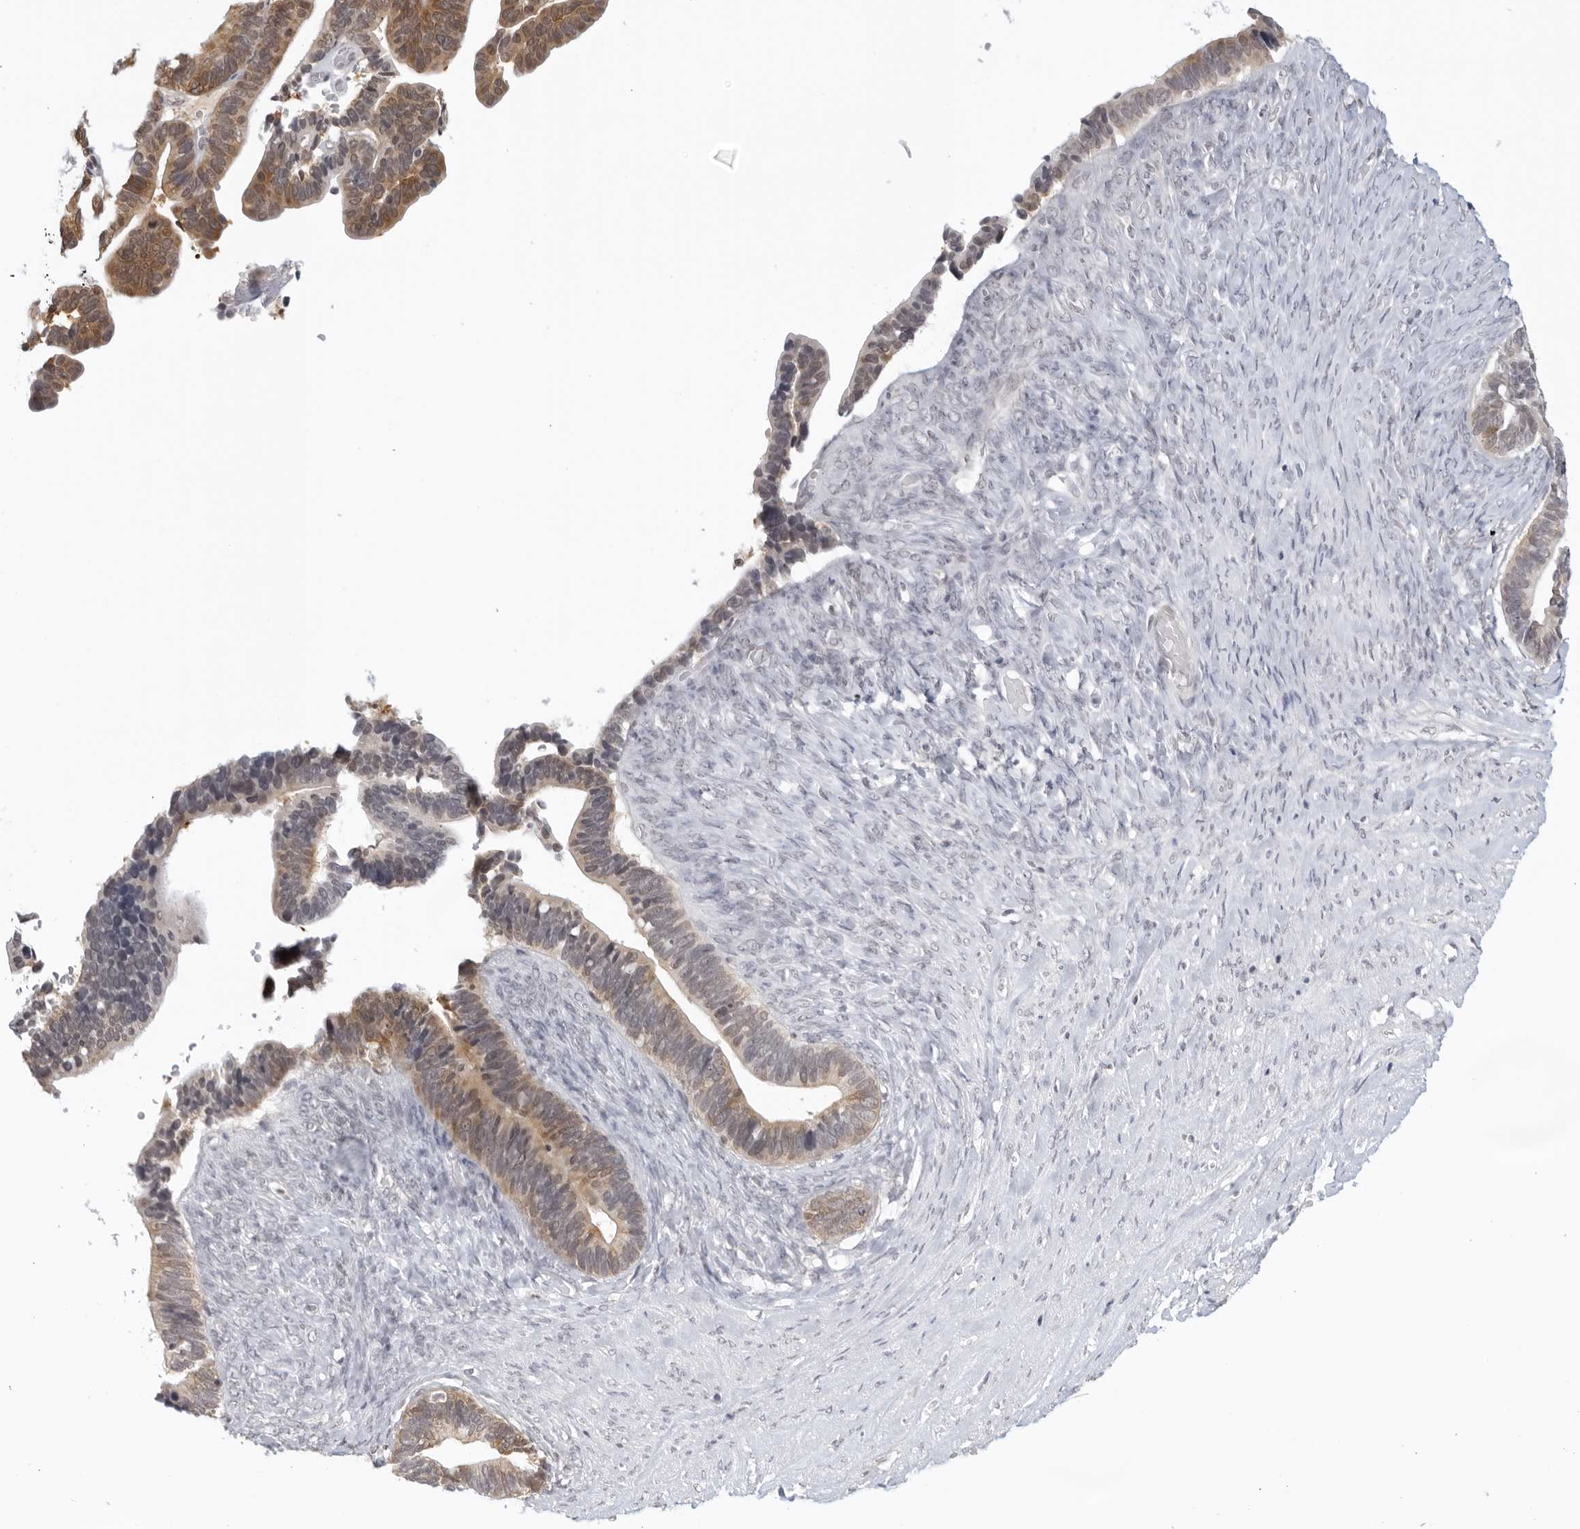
{"staining": {"intensity": "moderate", "quantity": "25%-75%", "location": "cytoplasmic/membranous"}, "tissue": "ovarian cancer", "cell_type": "Tumor cells", "image_type": "cancer", "snomed": [{"axis": "morphology", "description": "Cystadenocarcinoma, serous, NOS"}, {"axis": "topography", "description": "Ovary"}], "caption": "An image of ovarian cancer (serous cystadenocarcinoma) stained for a protein shows moderate cytoplasmic/membranous brown staining in tumor cells.", "gene": "RAB11FIP3", "patient": {"sex": "female", "age": 56}}